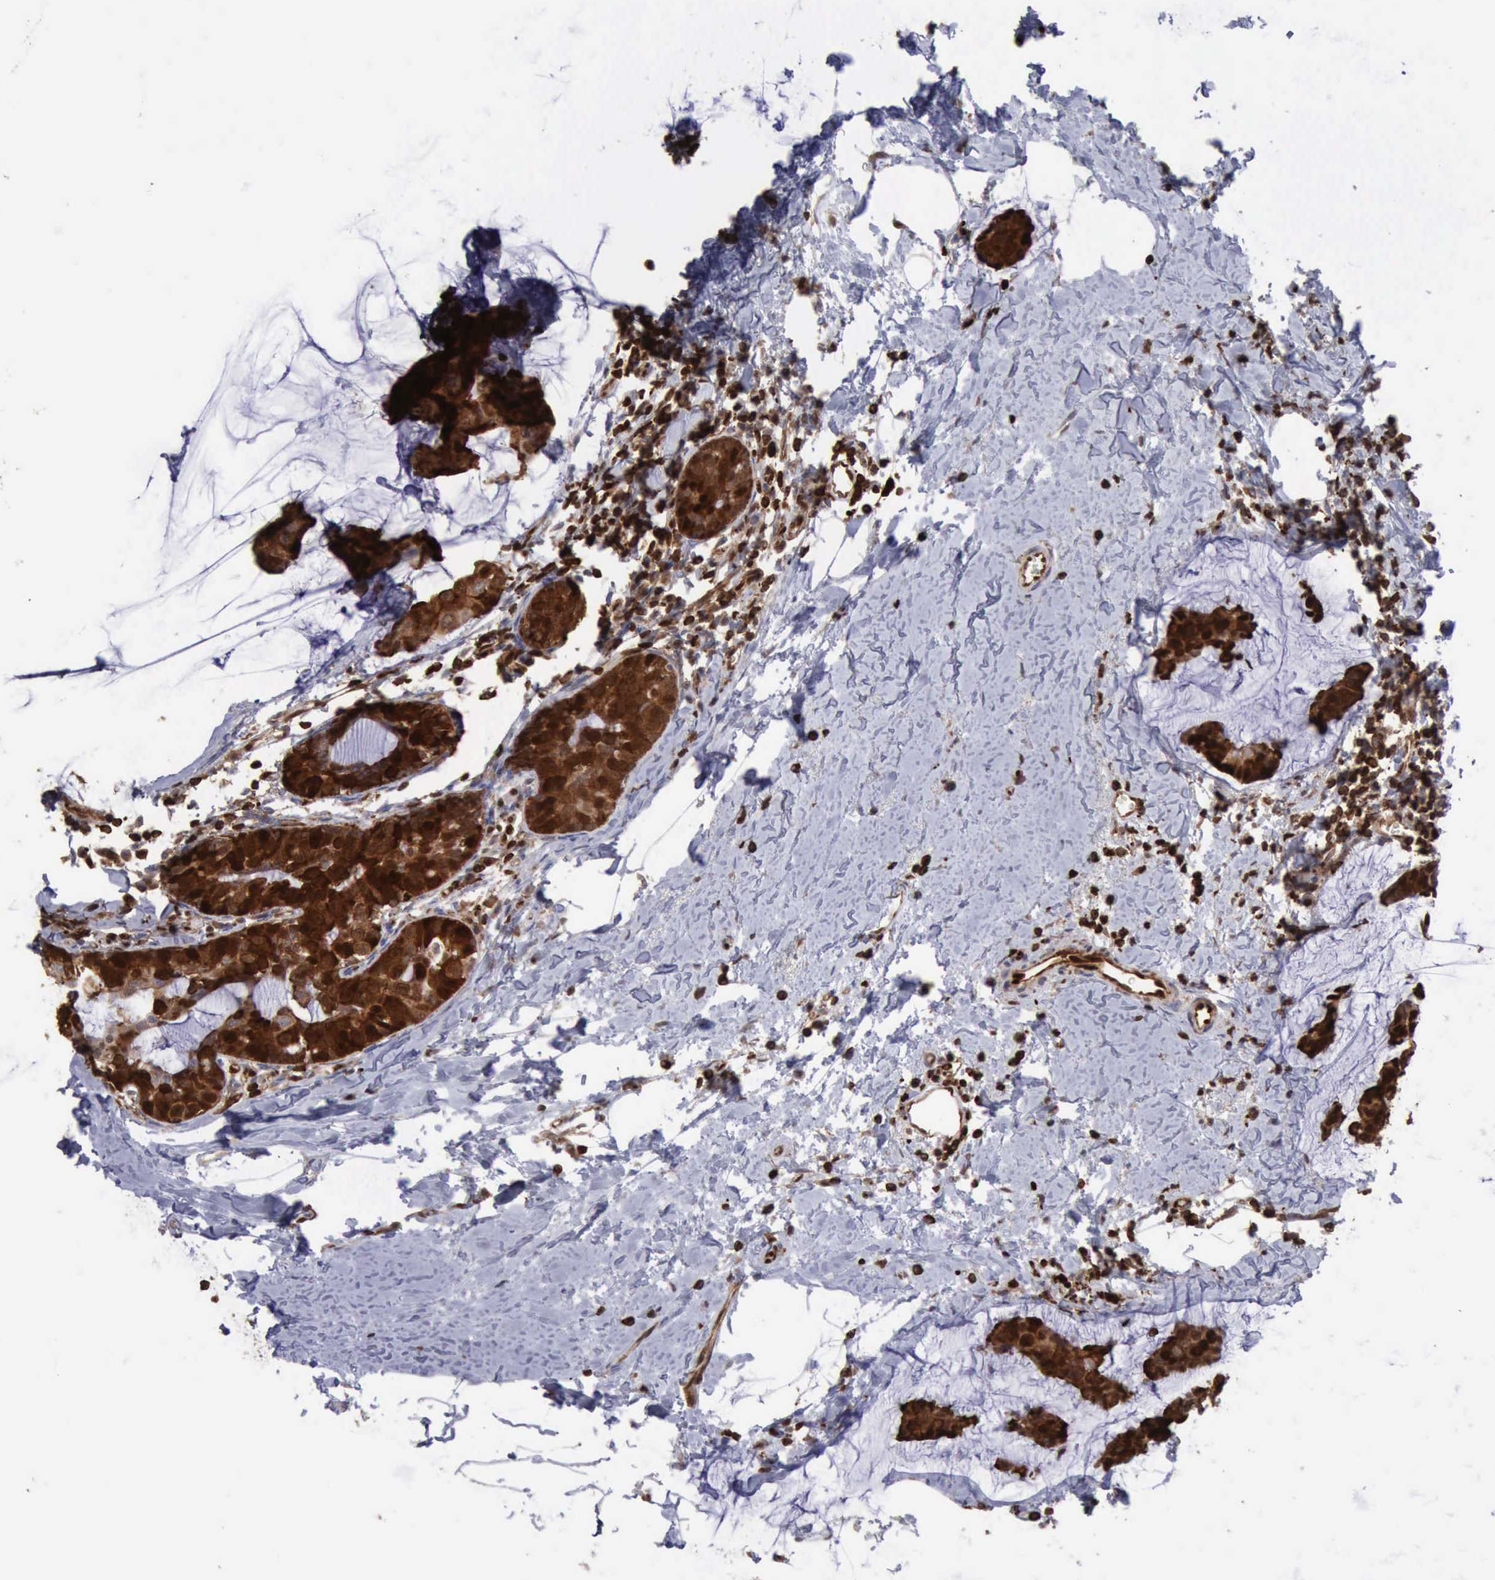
{"staining": {"intensity": "strong", "quantity": ">75%", "location": "cytoplasmic/membranous,nuclear"}, "tissue": "breast cancer", "cell_type": "Tumor cells", "image_type": "cancer", "snomed": [{"axis": "morphology", "description": "Normal tissue, NOS"}, {"axis": "morphology", "description": "Duct carcinoma"}, {"axis": "topography", "description": "Breast"}], "caption": "An IHC image of neoplastic tissue is shown. Protein staining in brown shows strong cytoplasmic/membranous and nuclear positivity in intraductal carcinoma (breast) within tumor cells.", "gene": "PDCD4", "patient": {"sex": "female", "age": 50}}